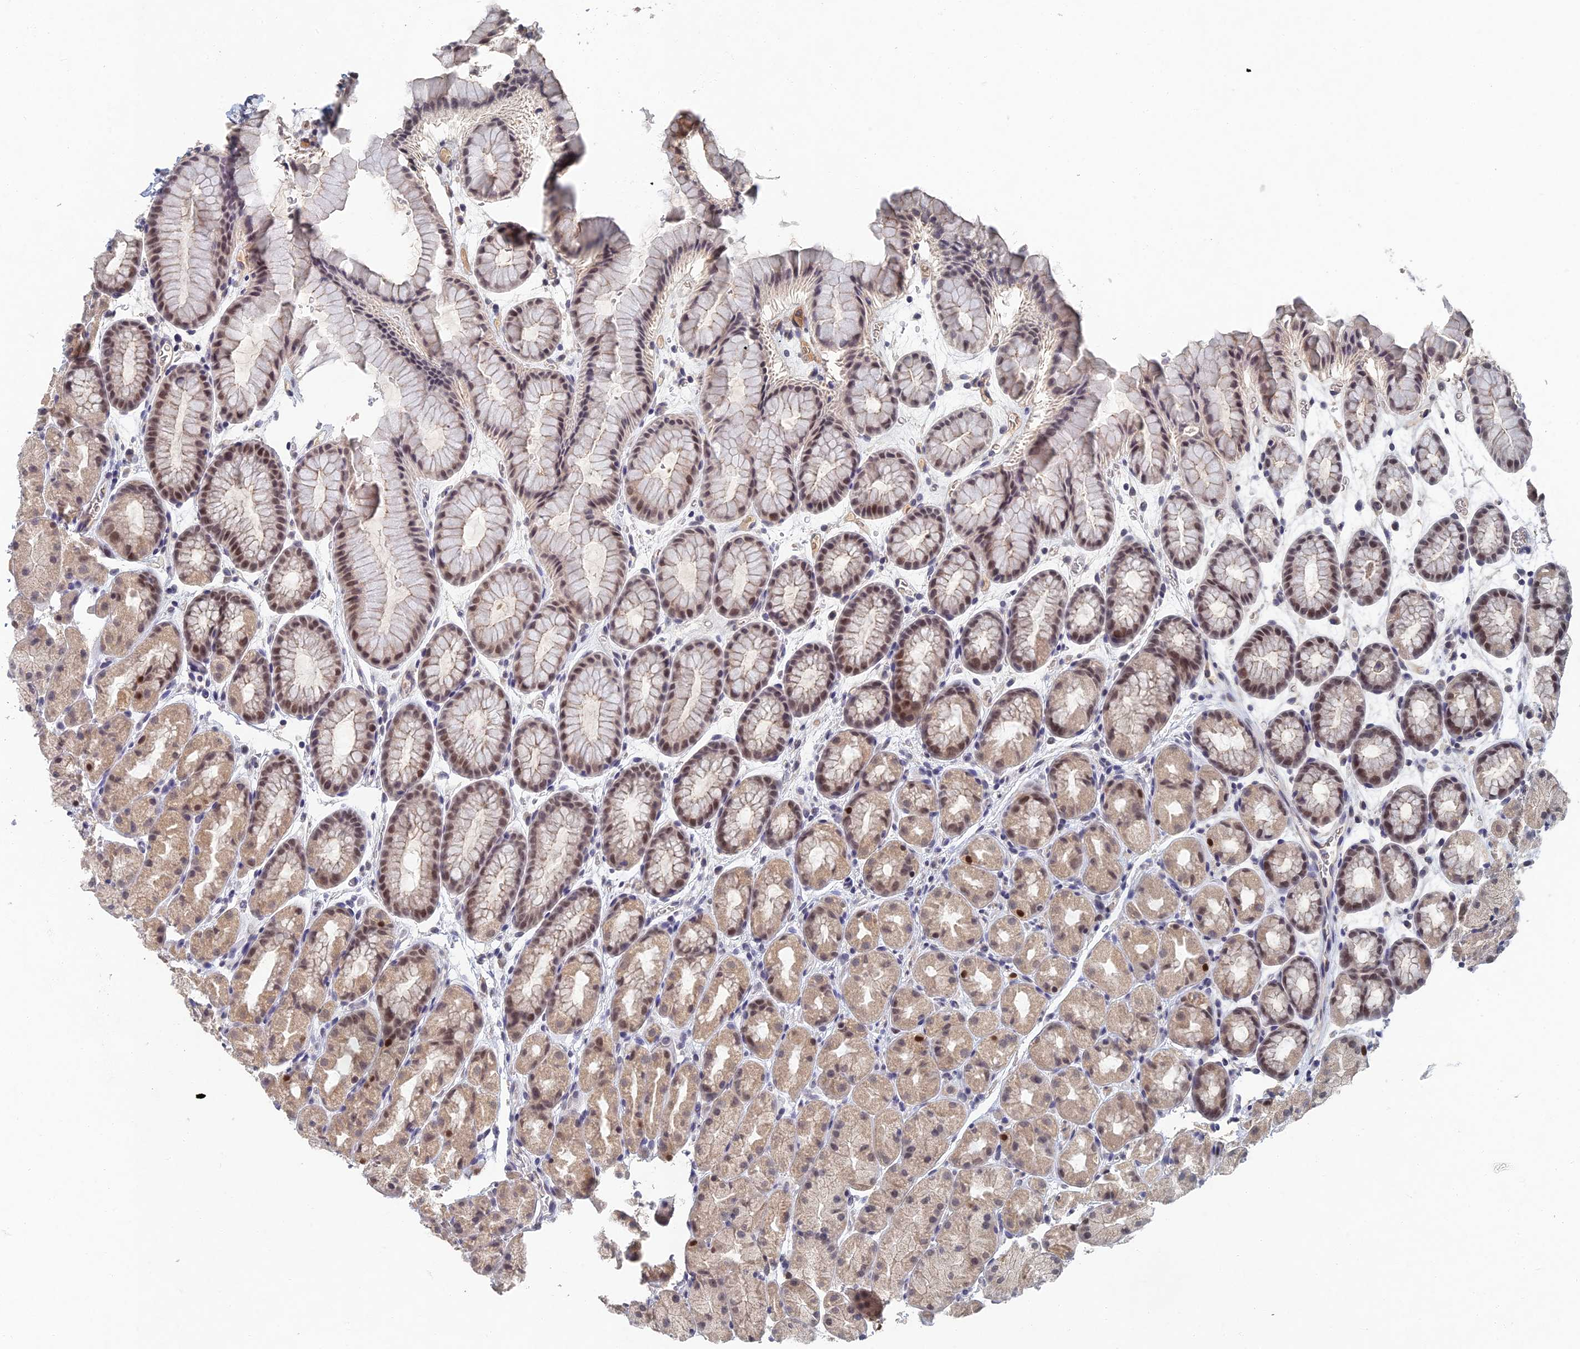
{"staining": {"intensity": "moderate", "quantity": "25%-75%", "location": "cytoplasmic/membranous,nuclear"}, "tissue": "stomach", "cell_type": "Glandular cells", "image_type": "normal", "snomed": [{"axis": "morphology", "description": "Normal tissue, NOS"}, {"axis": "topography", "description": "Stomach, upper"}, {"axis": "topography", "description": "Stomach"}], "caption": "Benign stomach displays moderate cytoplasmic/membranous,nuclear positivity in approximately 25%-75% of glandular cells.", "gene": "GNA15", "patient": {"sex": "male", "age": 47}}